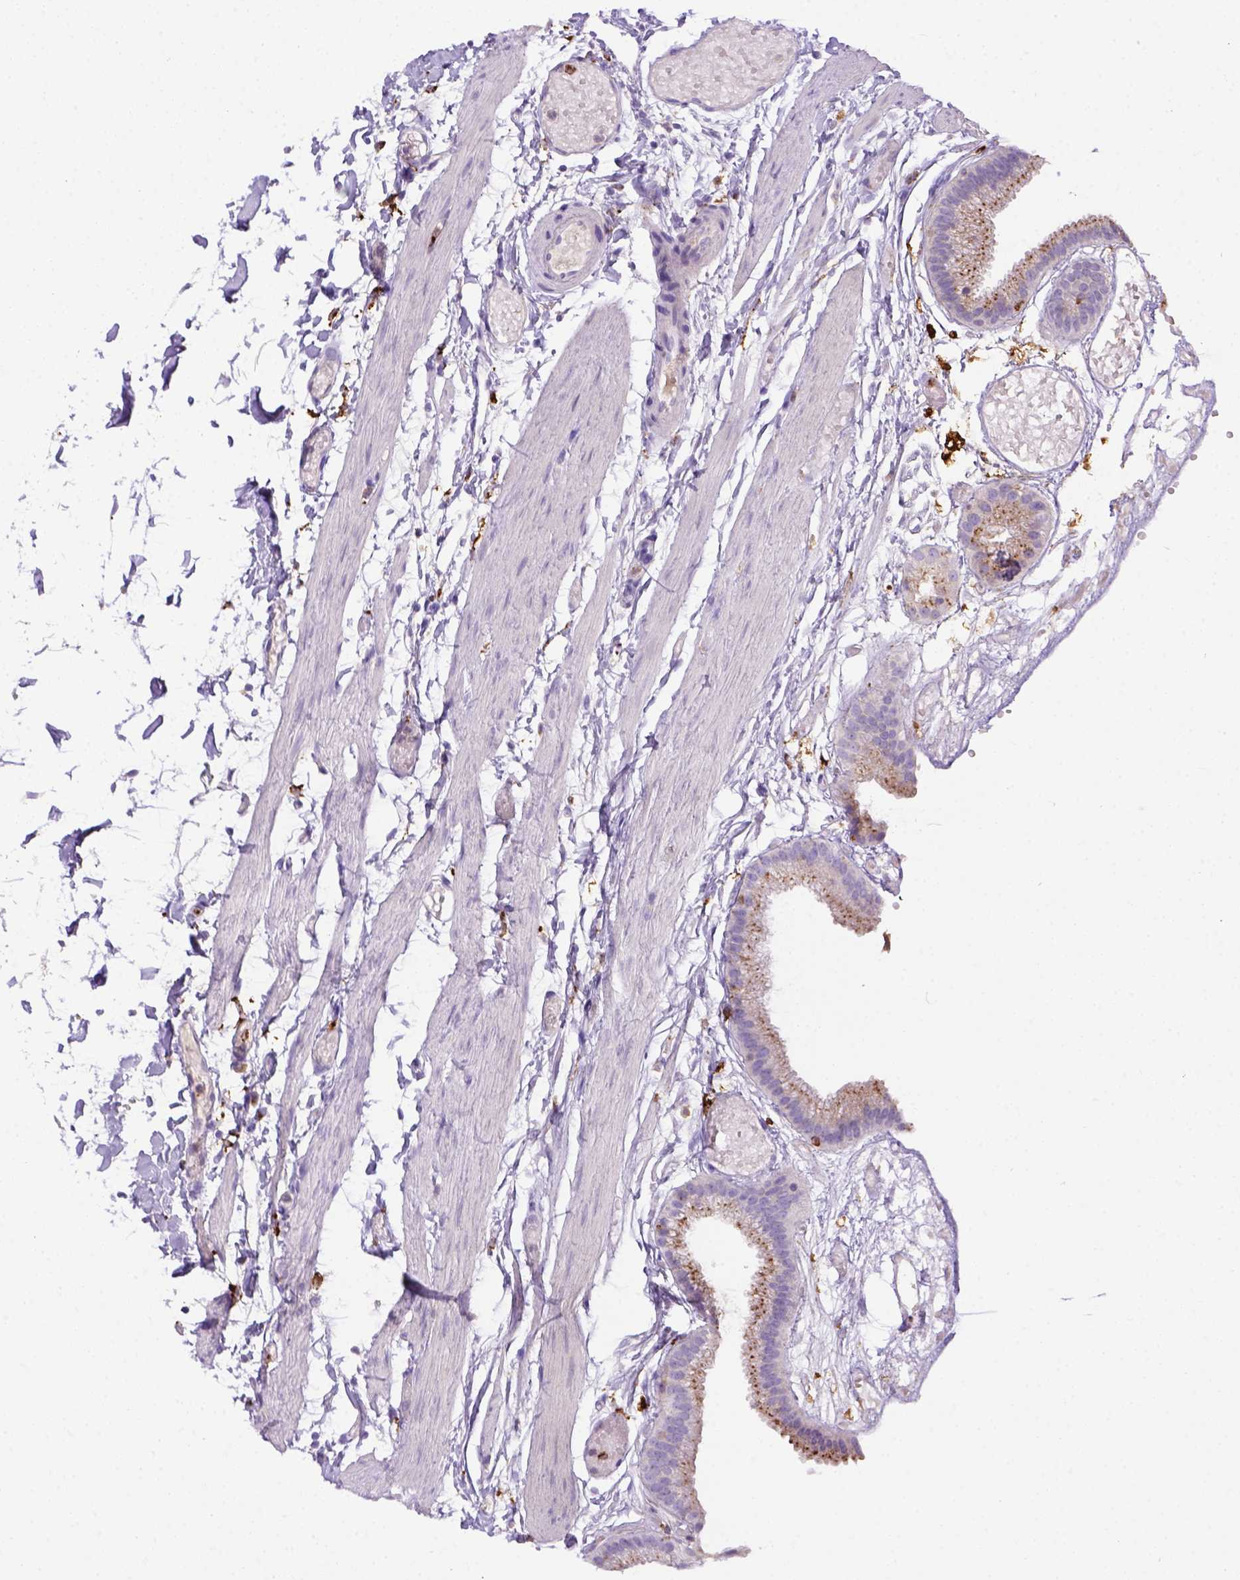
{"staining": {"intensity": "negative", "quantity": "none", "location": "none"}, "tissue": "gallbladder", "cell_type": "Glandular cells", "image_type": "normal", "snomed": [{"axis": "morphology", "description": "Normal tissue, NOS"}, {"axis": "topography", "description": "Gallbladder"}], "caption": "Gallbladder was stained to show a protein in brown. There is no significant expression in glandular cells. Brightfield microscopy of IHC stained with DAB (3,3'-diaminobenzidine) (brown) and hematoxylin (blue), captured at high magnification.", "gene": "CD68", "patient": {"sex": "female", "age": 45}}